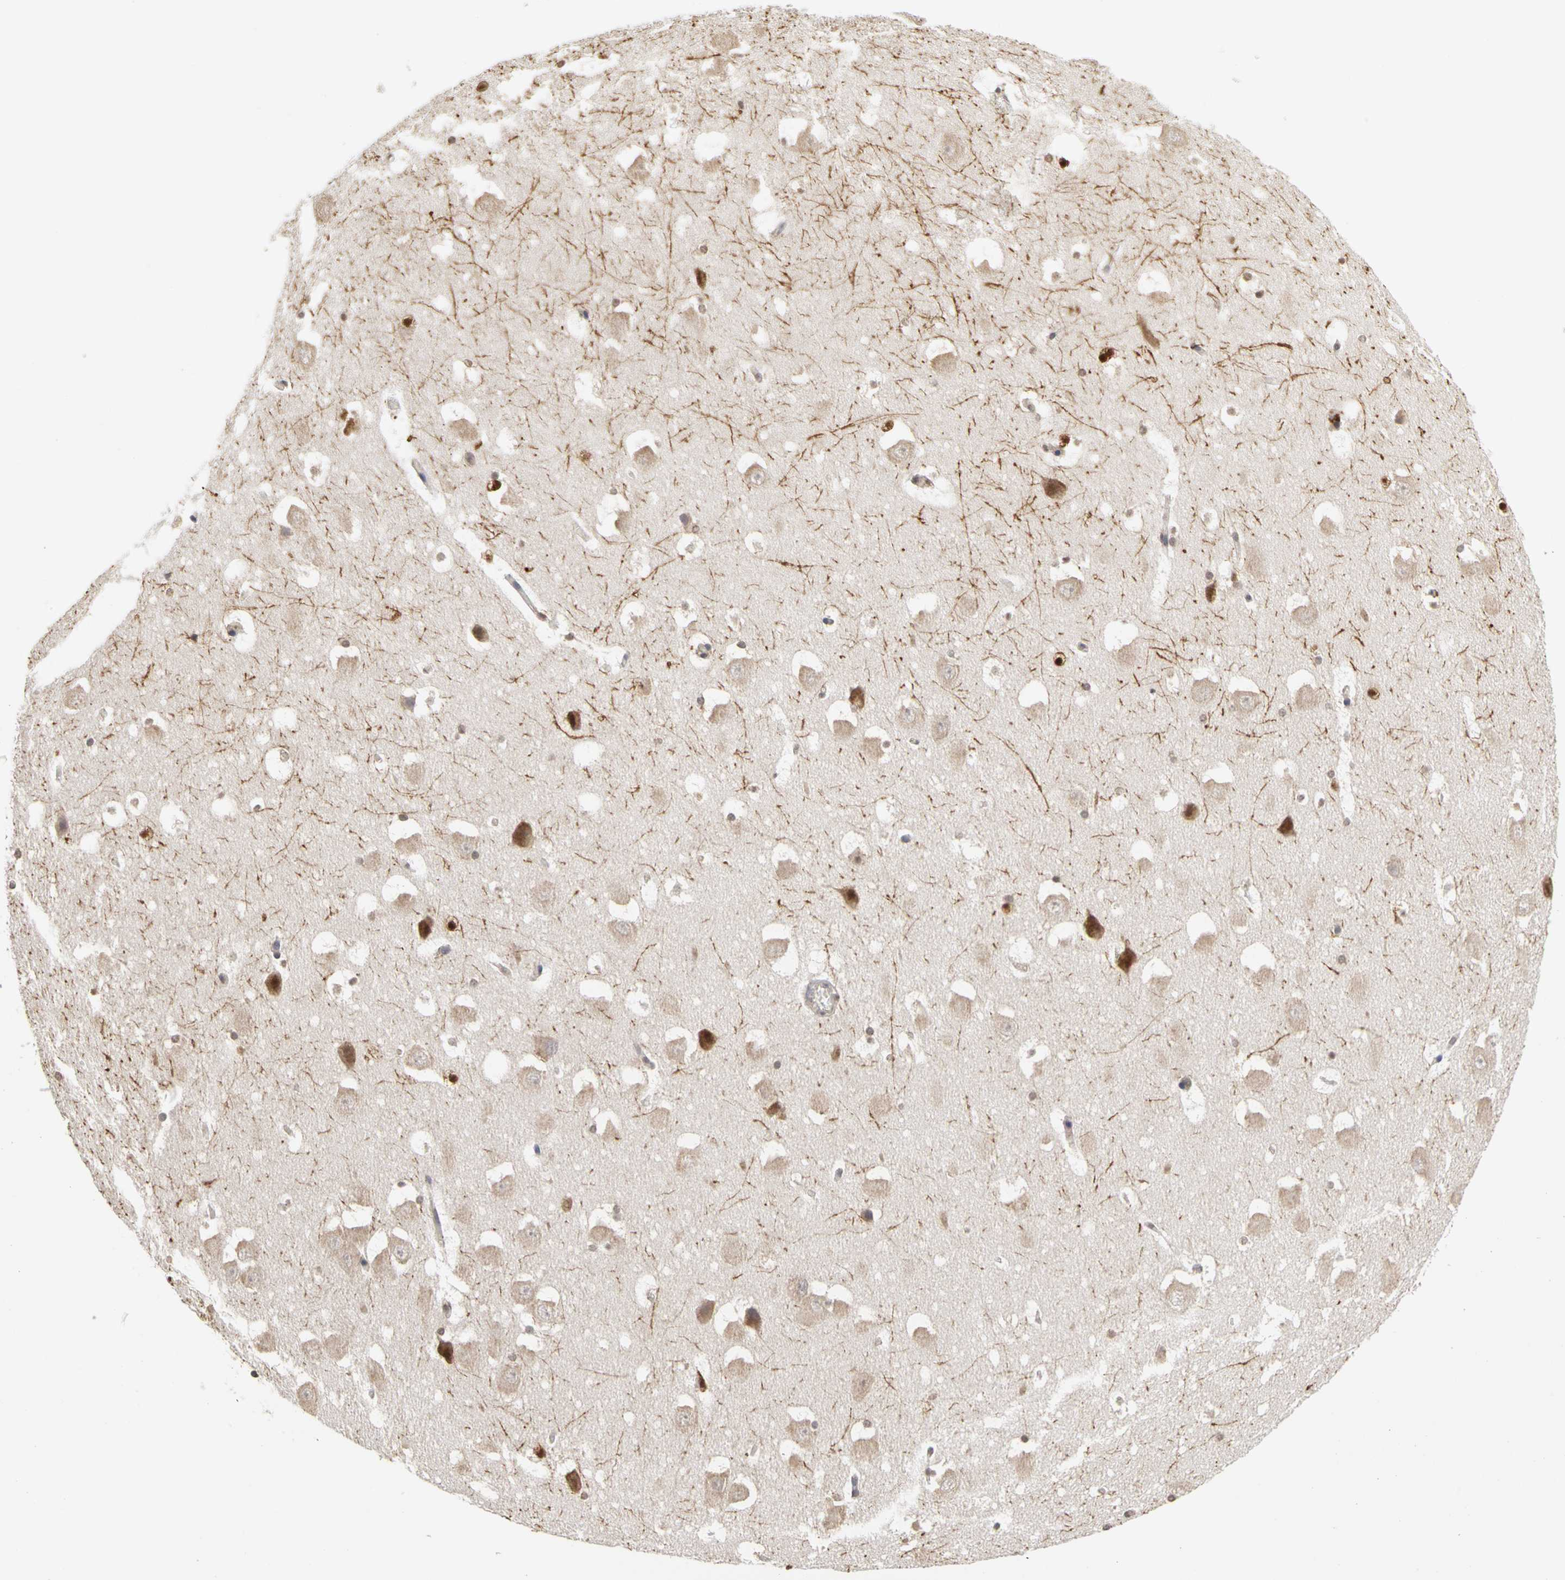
{"staining": {"intensity": "strong", "quantity": "25%-75%", "location": "cytoplasmic/membranous,nuclear"}, "tissue": "hippocampus", "cell_type": "Glial cells", "image_type": "normal", "snomed": [{"axis": "morphology", "description": "Normal tissue, NOS"}, {"axis": "topography", "description": "Hippocampus"}], "caption": "A brown stain highlights strong cytoplasmic/membranous,nuclear positivity of a protein in glial cells of unremarkable hippocampus. The staining was performed using DAB to visualize the protein expression in brown, while the nuclei were stained in blue with hematoxylin (Magnification: 20x).", "gene": "IRAK1", "patient": {"sex": "male", "age": 45}}